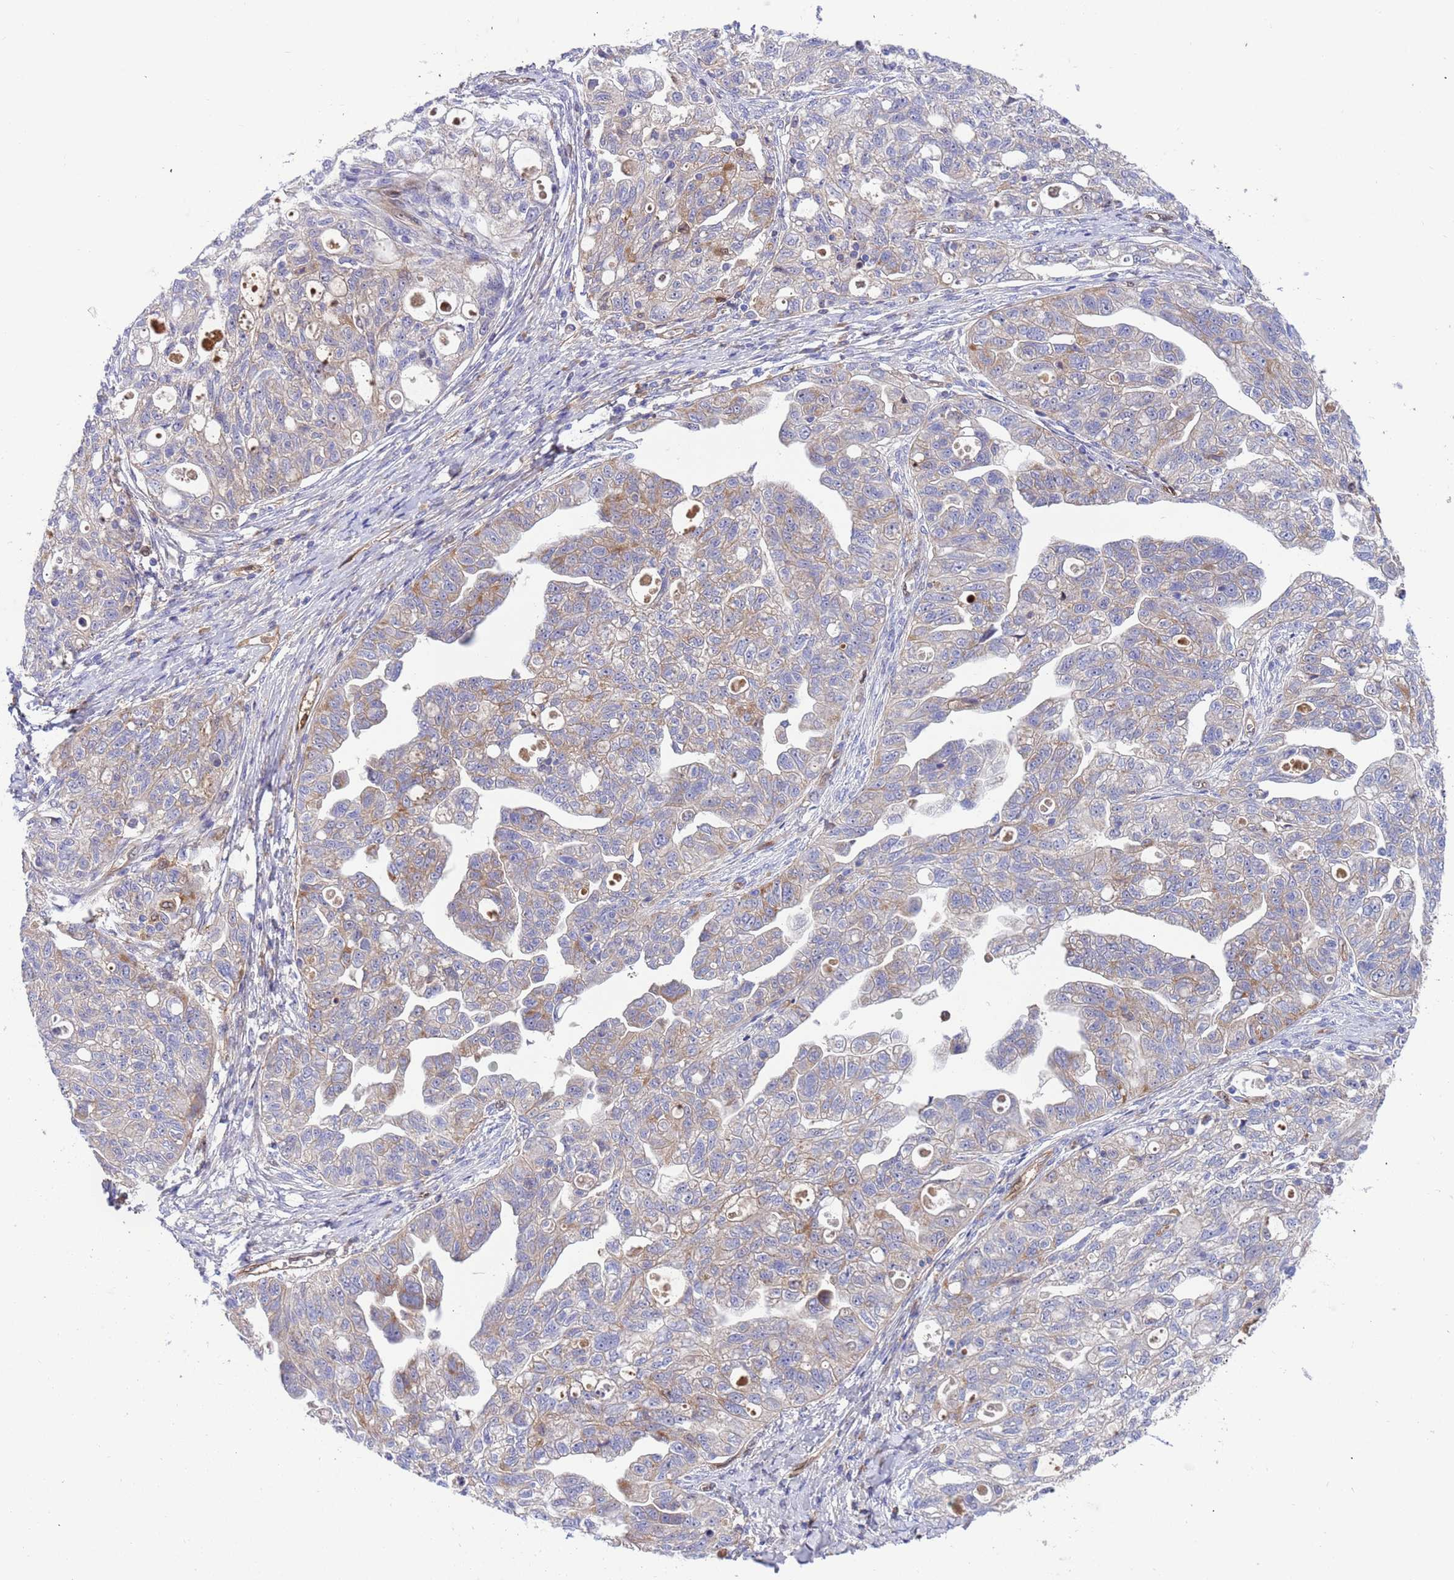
{"staining": {"intensity": "weak", "quantity": "<25%", "location": "cytoplasmic/membranous"}, "tissue": "ovarian cancer", "cell_type": "Tumor cells", "image_type": "cancer", "snomed": [{"axis": "morphology", "description": "Carcinoma, NOS"}, {"axis": "morphology", "description": "Cystadenocarcinoma, serous, NOS"}, {"axis": "topography", "description": "Ovary"}], "caption": "This is an IHC image of human ovarian carcinoma. There is no positivity in tumor cells.", "gene": "FOXRED1", "patient": {"sex": "female", "age": 69}}